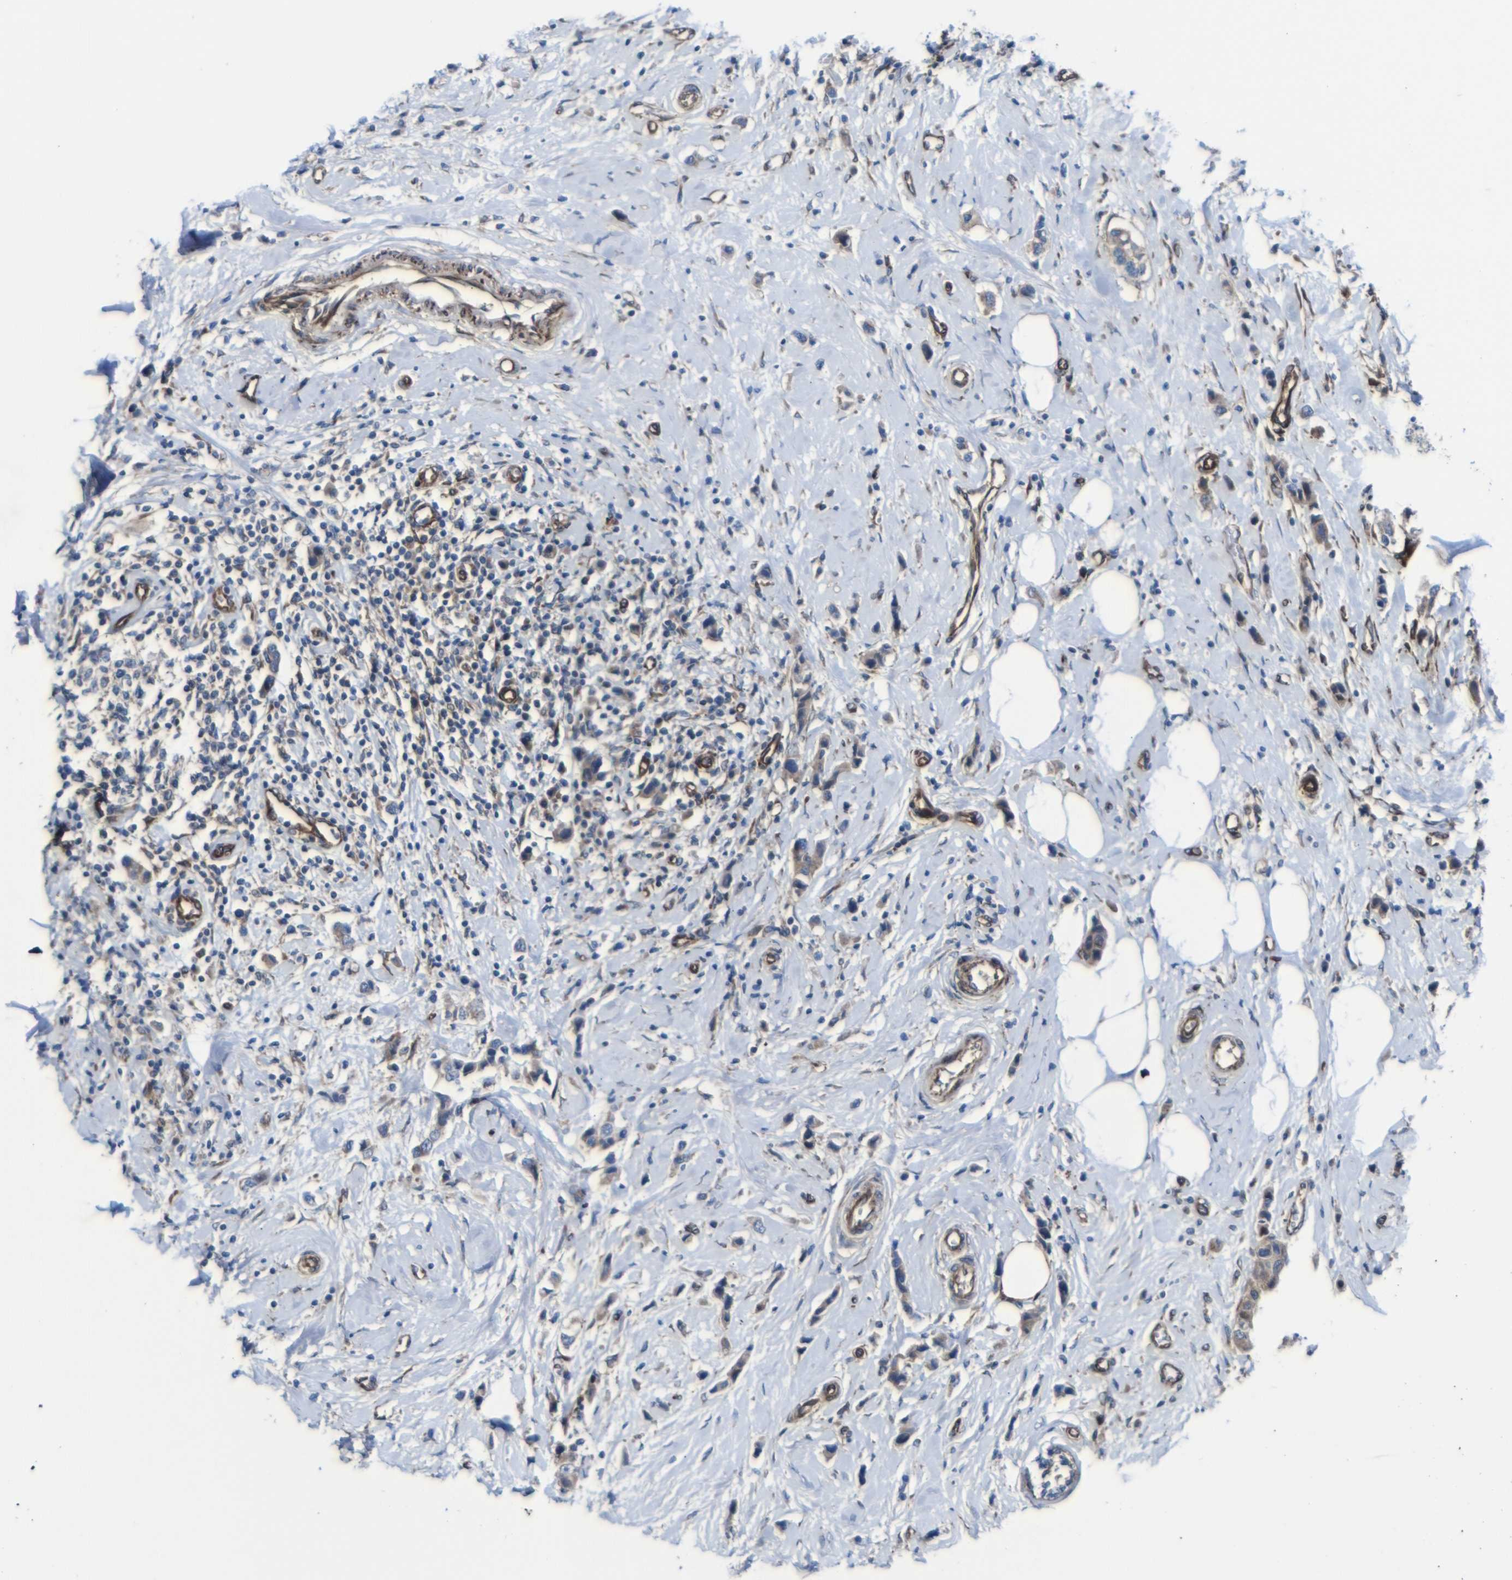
{"staining": {"intensity": "moderate", "quantity": ">75%", "location": "cytoplasmic/membranous,nuclear"}, "tissue": "breast cancer", "cell_type": "Tumor cells", "image_type": "cancer", "snomed": [{"axis": "morphology", "description": "Normal tissue, NOS"}, {"axis": "morphology", "description": "Duct carcinoma"}, {"axis": "topography", "description": "Breast"}], "caption": "An image showing moderate cytoplasmic/membranous and nuclear staining in approximately >75% of tumor cells in invasive ductal carcinoma (breast), as visualized by brown immunohistochemical staining.", "gene": "PARP14", "patient": {"sex": "female", "age": 50}}